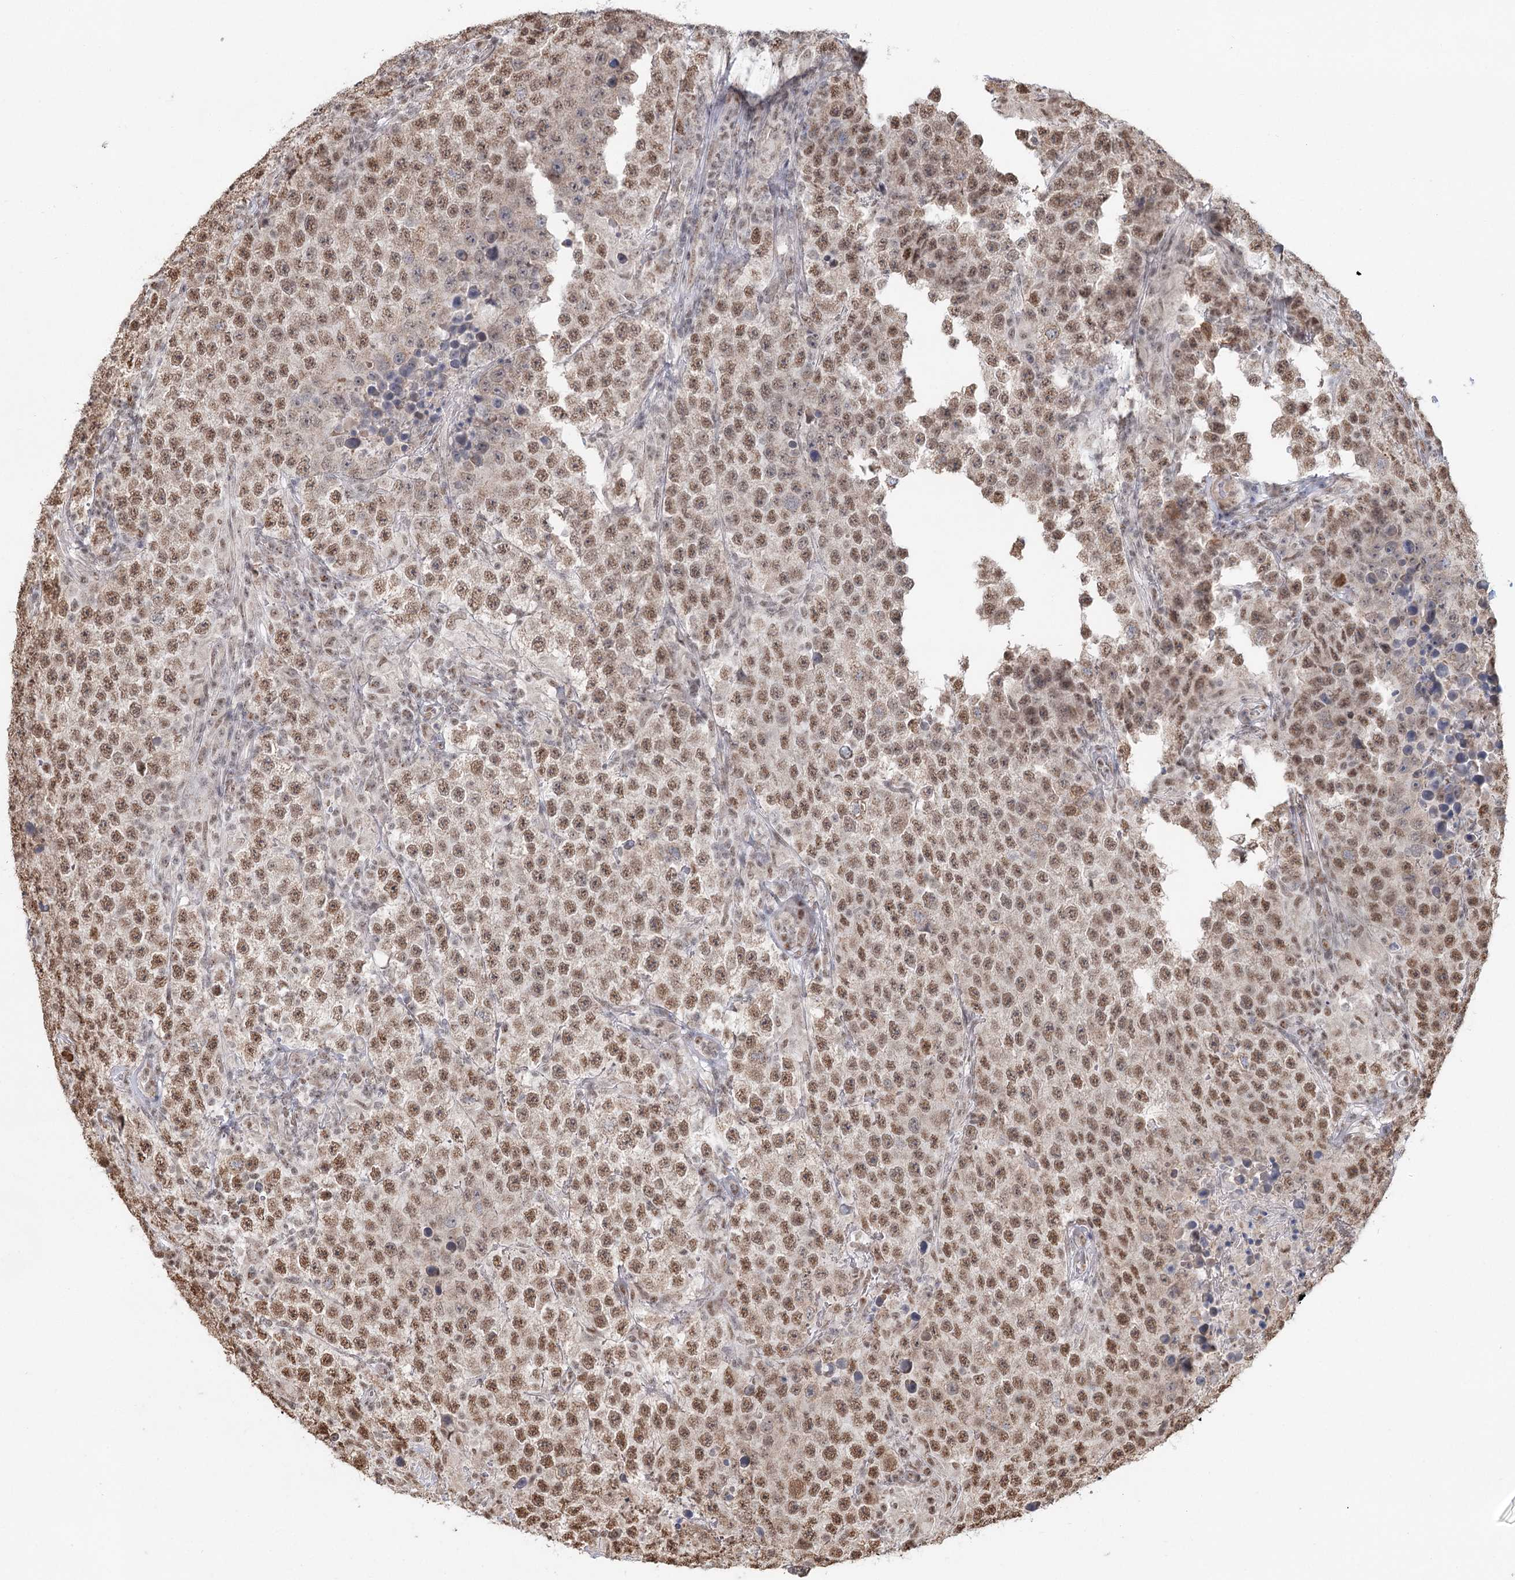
{"staining": {"intensity": "moderate", "quantity": "25%-75%", "location": "nuclear"}, "tissue": "testis cancer", "cell_type": "Tumor cells", "image_type": "cancer", "snomed": [{"axis": "morphology", "description": "Normal tissue, NOS"}, {"axis": "morphology", "description": "Urothelial carcinoma, High grade"}, {"axis": "morphology", "description": "Seminoma, NOS"}, {"axis": "morphology", "description": "Carcinoma, Embryonal, NOS"}, {"axis": "topography", "description": "Urinary bladder"}, {"axis": "topography", "description": "Testis"}], "caption": "Protein analysis of testis cancer (embryonal carcinoma) tissue displays moderate nuclear staining in approximately 25%-75% of tumor cells. Immunohistochemistry (ihc) stains the protein in brown and the nuclei are stained blue.", "gene": "GPALPP1", "patient": {"sex": "male", "age": 41}}